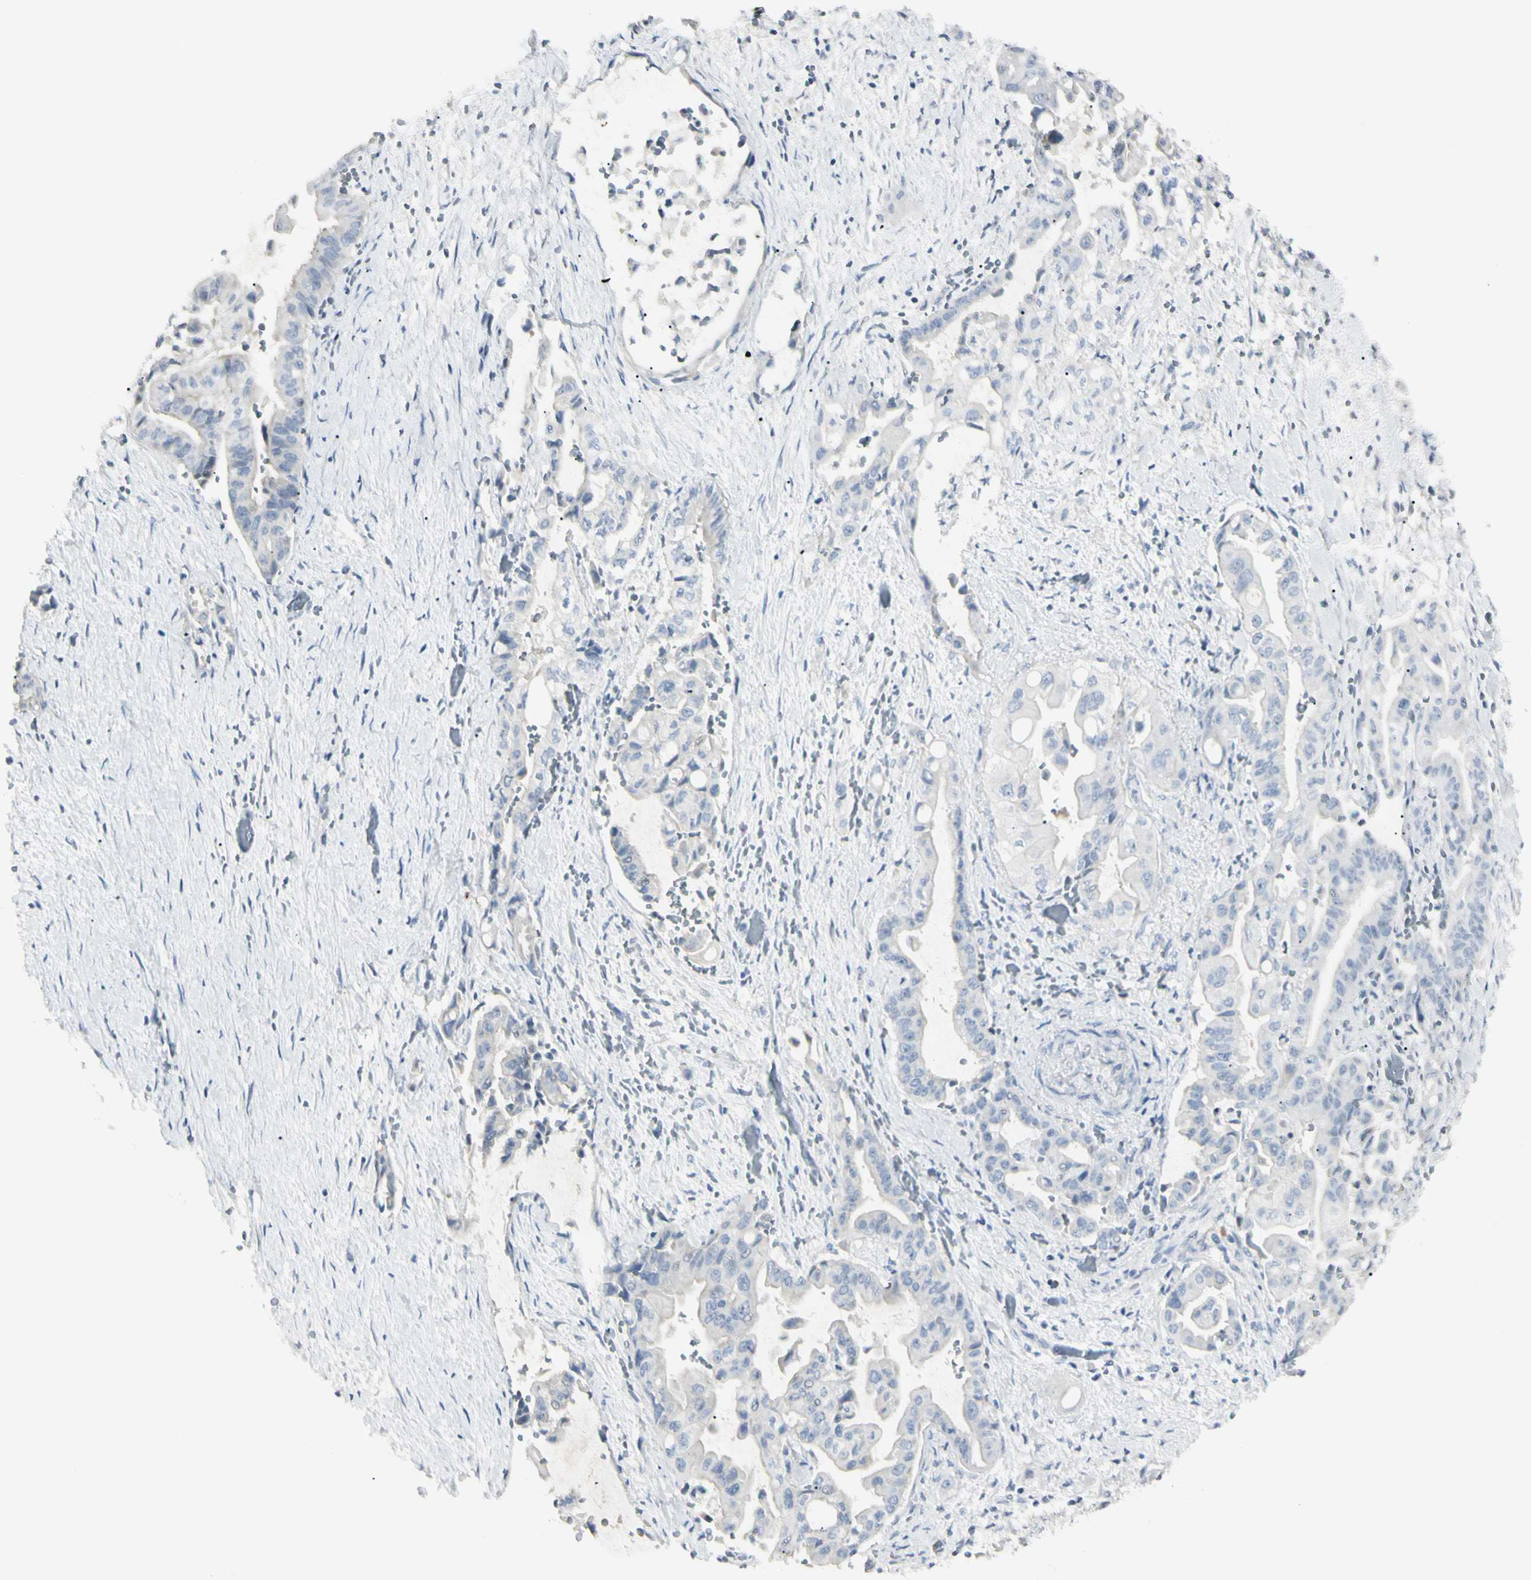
{"staining": {"intensity": "negative", "quantity": "none", "location": "none"}, "tissue": "liver cancer", "cell_type": "Tumor cells", "image_type": "cancer", "snomed": [{"axis": "morphology", "description": "Cholangiocarcinoma"}, {"axis": "topography", "description": "Liver"}], "caption": "Protein analysis of liver cholangiocarcinoma displays no significant staining in tumor cells.", "gene": "PIP", "patient": {"sex": "female", "age": 61}}